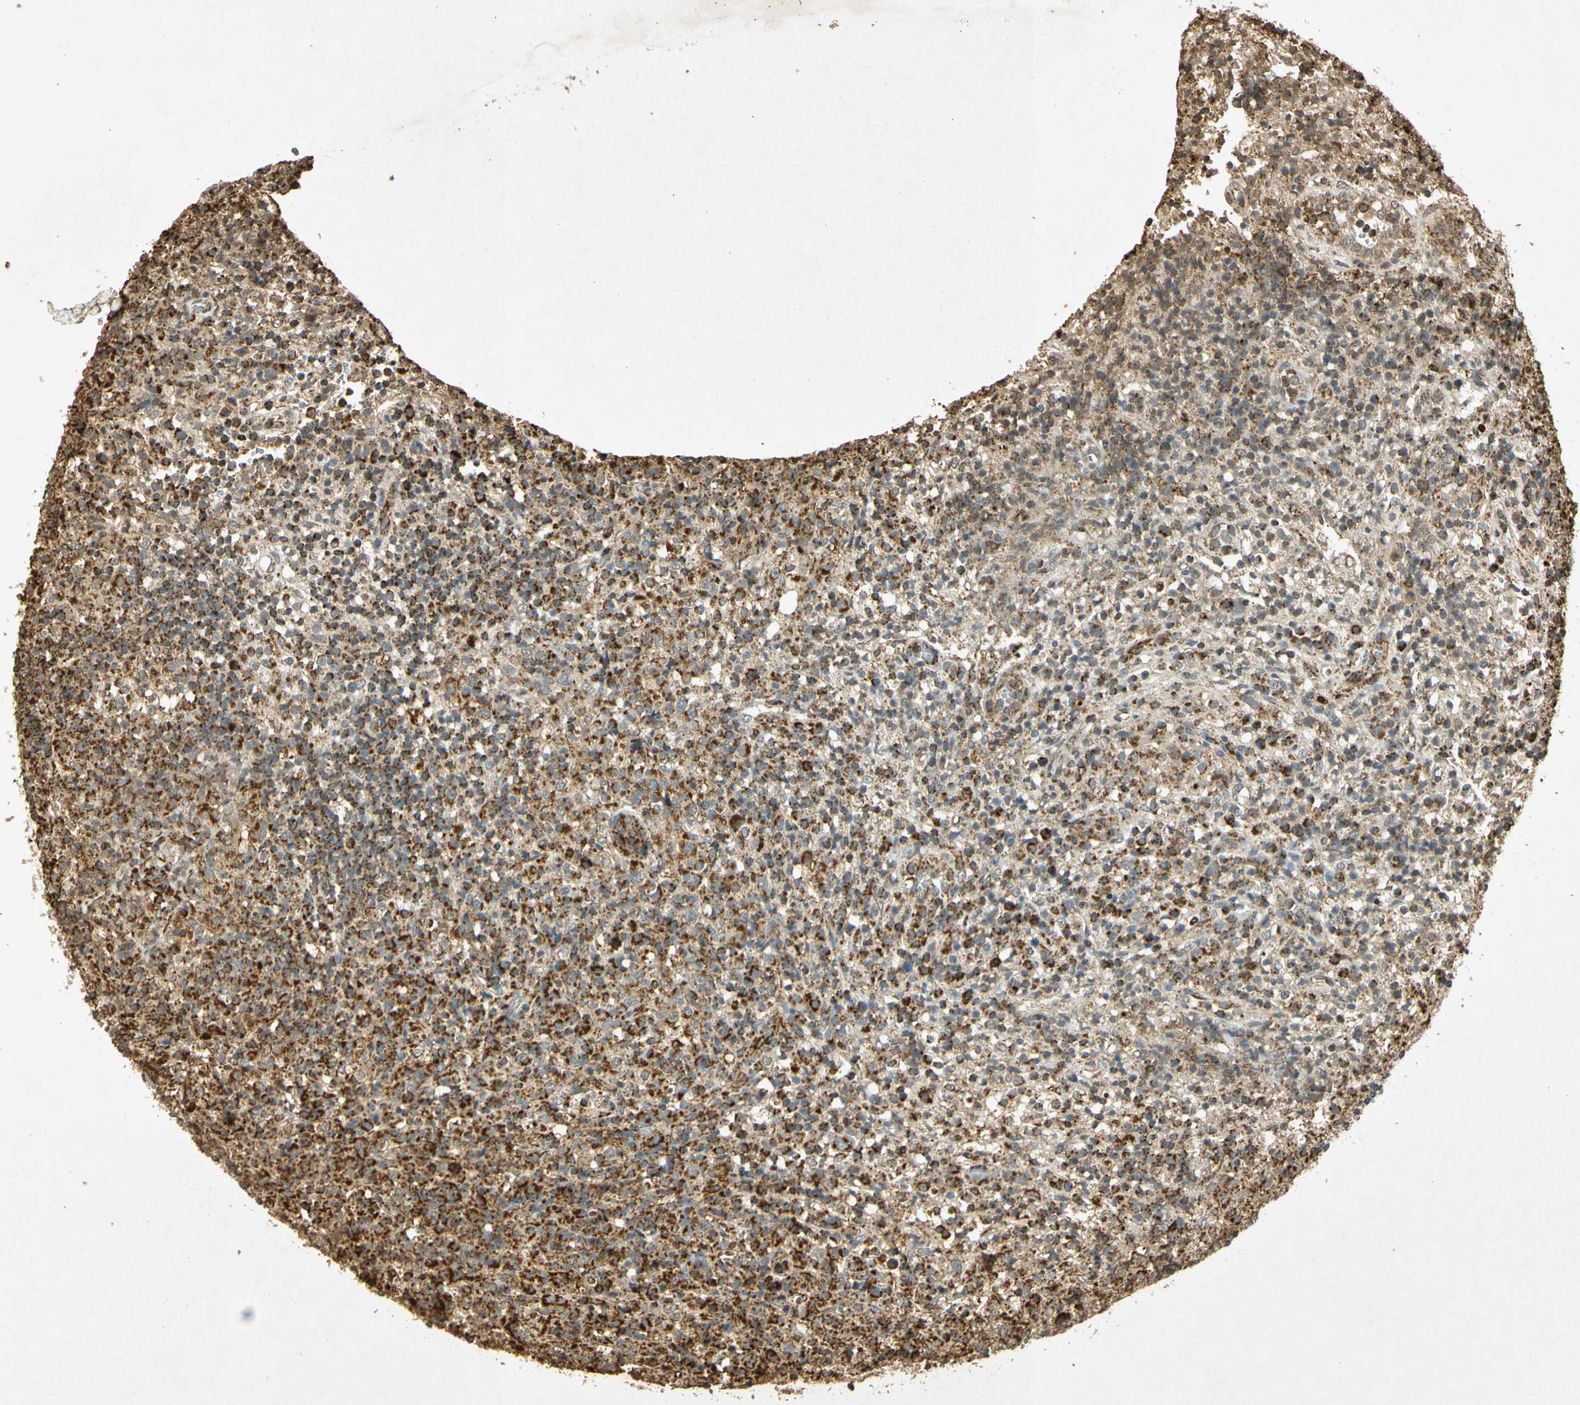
{"staining": {"intensity": "weak", "quantity": ">75%", "location": "cytoplasmic/membranous"}, "tissue": "lymphoma", "cell_type": "Tumor cells", "image_type": "cancer", "snomed": [{"axis": "morphology", "description": "Malignant lymphoma, non-Hodgkin's type, High grade"}, {"axis": "topography", "description": "Lymph node"}], "caption": "Immunohistochemical staining of high-grade malignant lymphoma, non-Hodgkin's type exhibits low levels of weak cytoplasmic/membranous protein expression in about >75% of tumor cells. (IHC, brightfield microscopy, high magnification).", "gene": "PRDX3", "patient": {"sex": "female", "age": 76}}